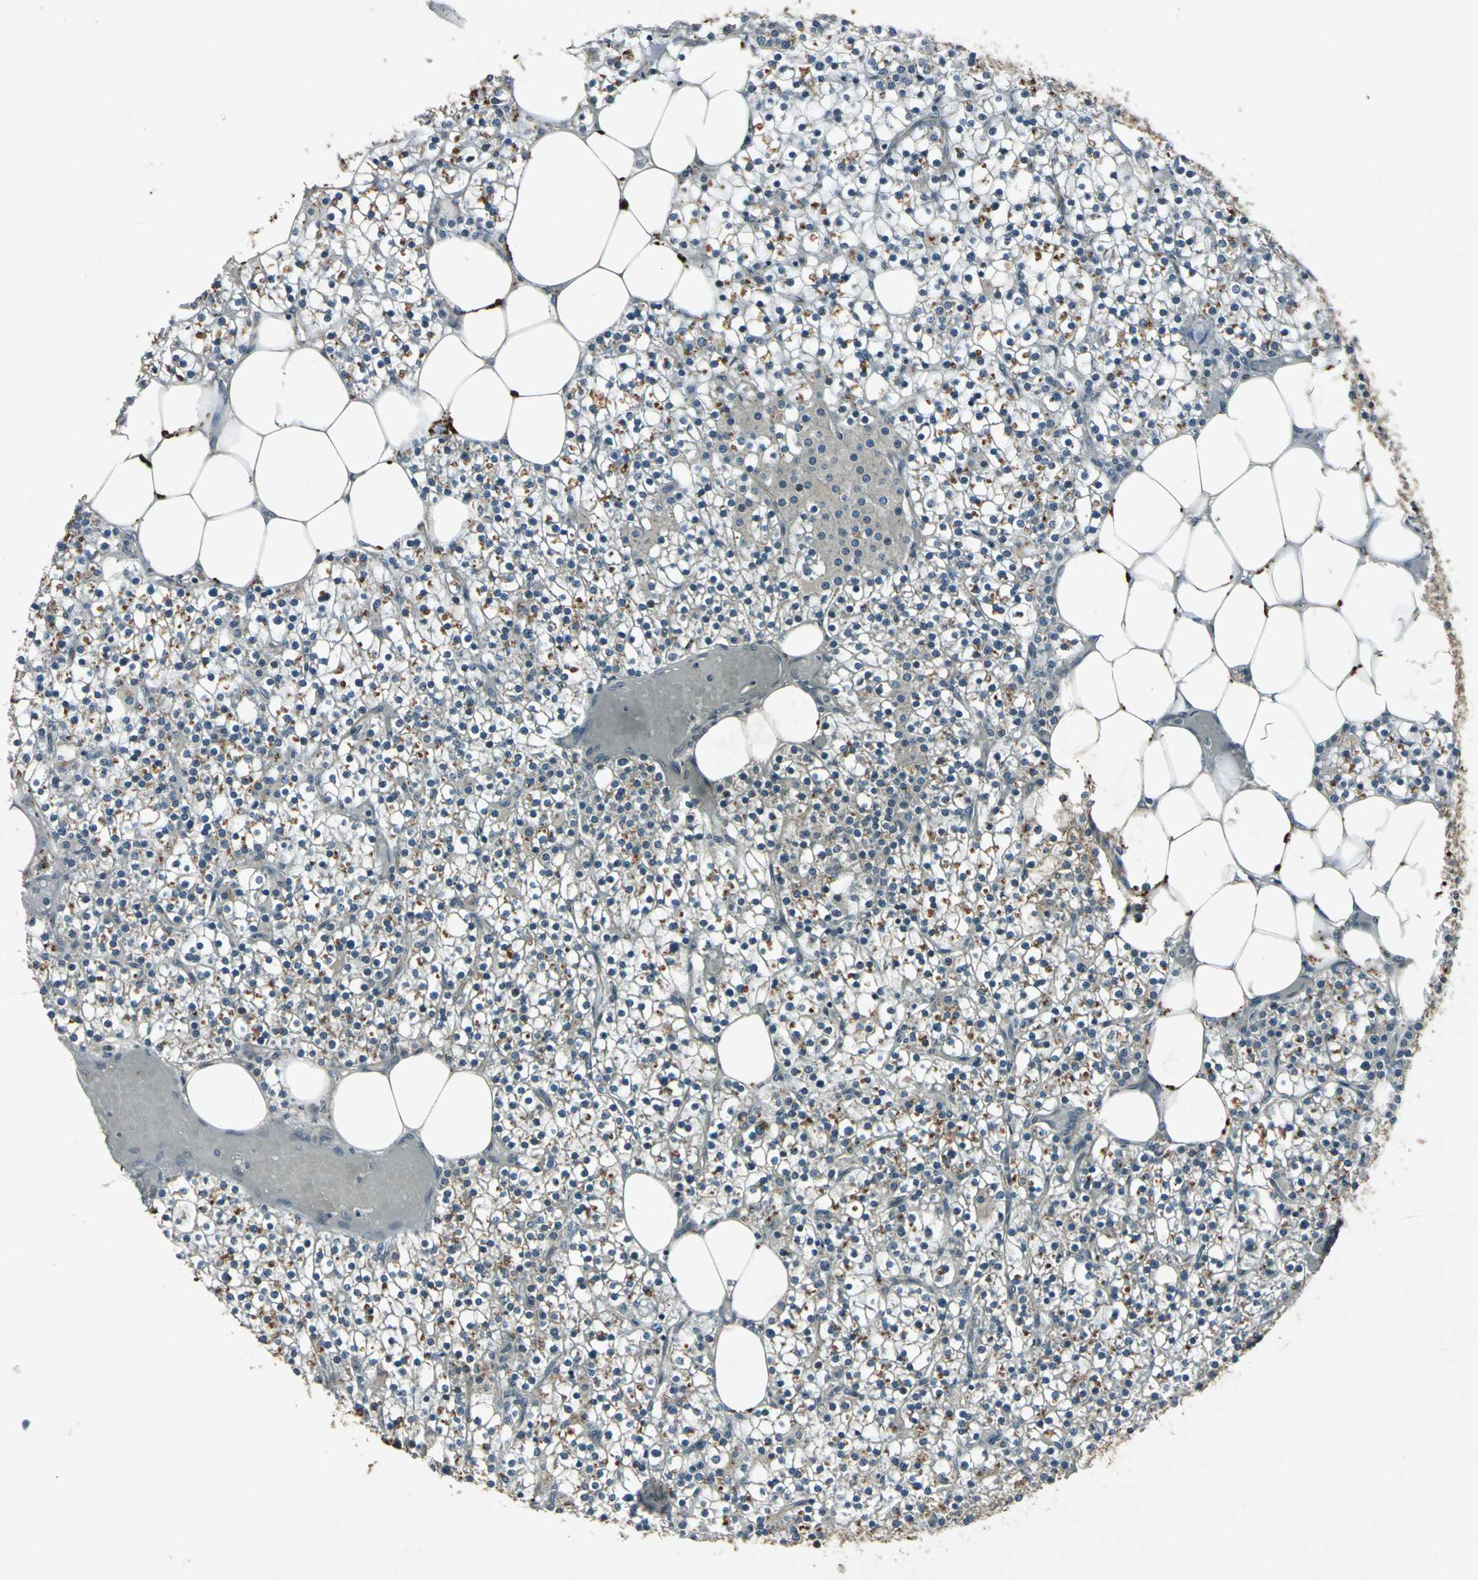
{"staining": {"intensity": "strong", "quantity": ">75%", "location": "cytoplasmic/membranous"}, "tissue": "parathyroid gland", "cell_type": "Glandular cells", "image_type": "normal", "snomed": [{"axis": "morphology", "description": "Normal tissue, NOS"}, {"axis": "topography", "description": "Parathyroid gland"}], "caption": "IHC of normal parathyroid gland exhibits high levels of strong cytoplasmic/membranous staining in approximately >75% of glandular cells. (Brightfield microscopy of DAB IHC at high magnification).", "gene": "EXD2", "patient": {"sex": "female", "age": 63}}